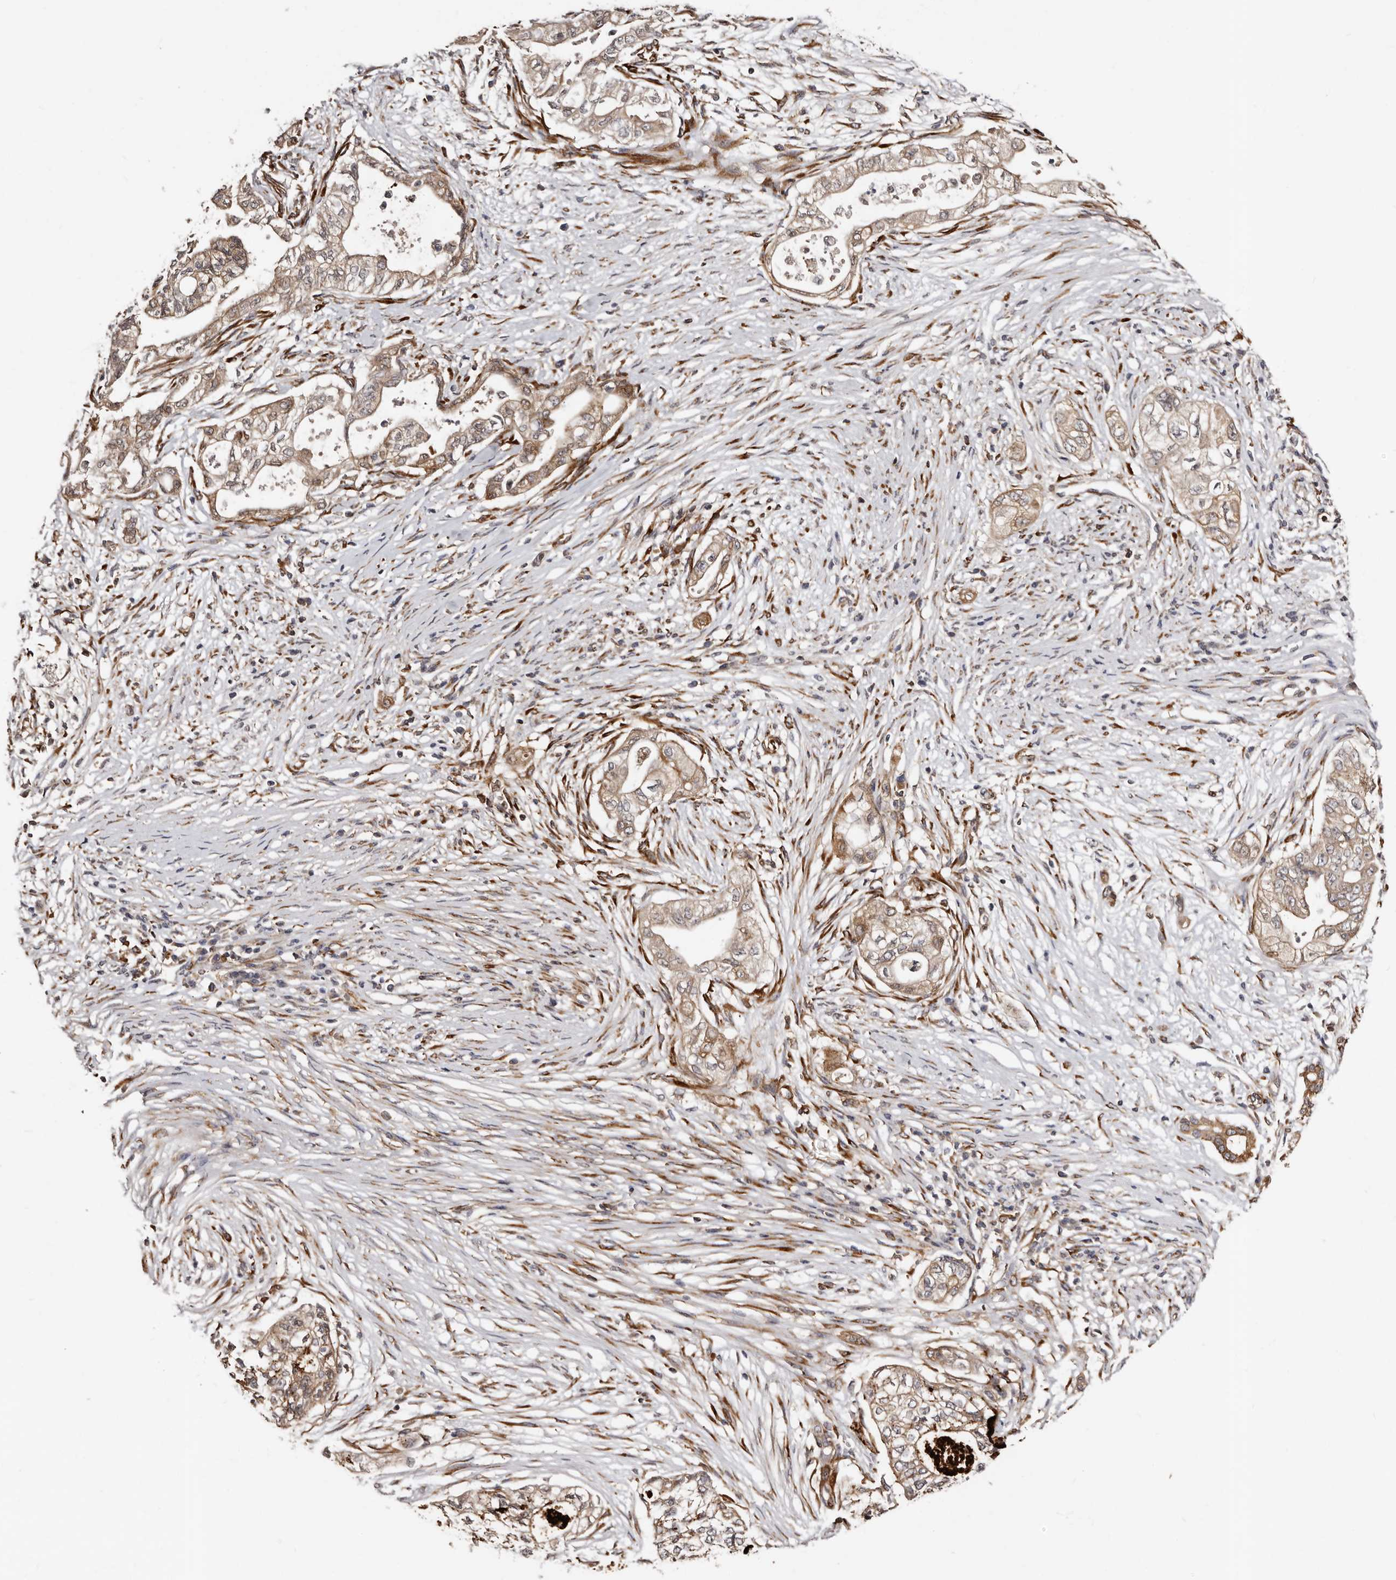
{"staining": {"intensity": "weak", "quantity": ">75%", "location": "cytoplasmic/membranous"}, "tissue": "pancreatic cancer", "cell_type": "Tumor cells", "image_type": "cancer", "snomed": [{"axis": "morphology", "description": "Adenocarcinoma, NOS"}, {"axis": "topography", "description": "Pancreas"}], "caption": "An image showing weak cytoplasmic/membranous expression in approximately >75% of tumor cells in pancreatic cancer, as visualized by brown immunohistochemical staining.", "gene": "TBC1D22B", "patient": {"sex": "male", "age": 72}}